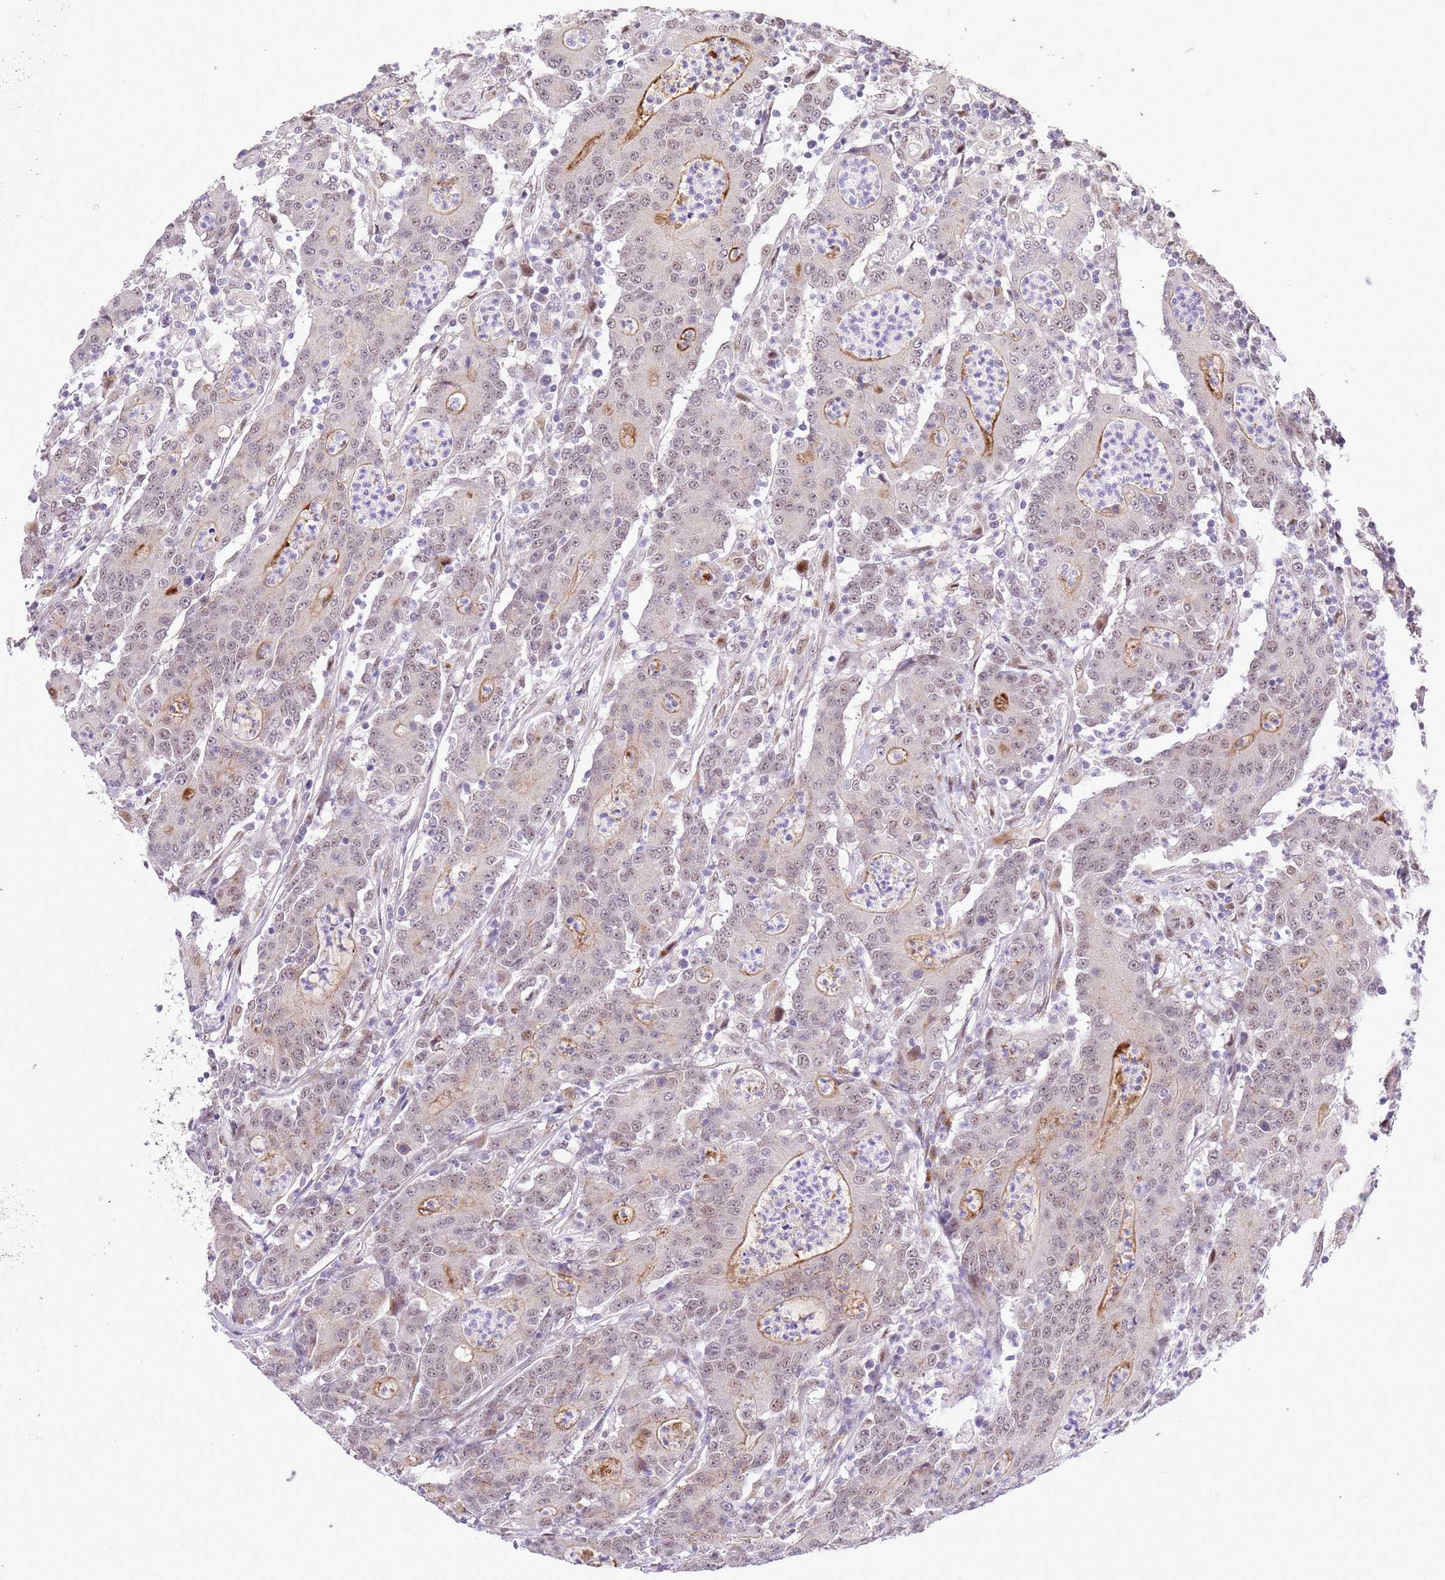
{"staining": {"intensity": "weak", "quantity": "<25%", "location": "cytoplasmic/membranous"}, "tissue": "colorectal cancer", "cell_type": "Tumor cells", "image_type": "cancer", "snomed": [{"axis": "morphology", "description": "Adenocarcinoma, NOS"}, {"axis": "topography", "description": "Colon"}], "caption": "The image shows no significant positivity in tumor cells of colorectal adenocarcinoma. Nuclei are stained in blue.", "gene": "NACC2", "patient": {"sex": "male", "age": 83}}